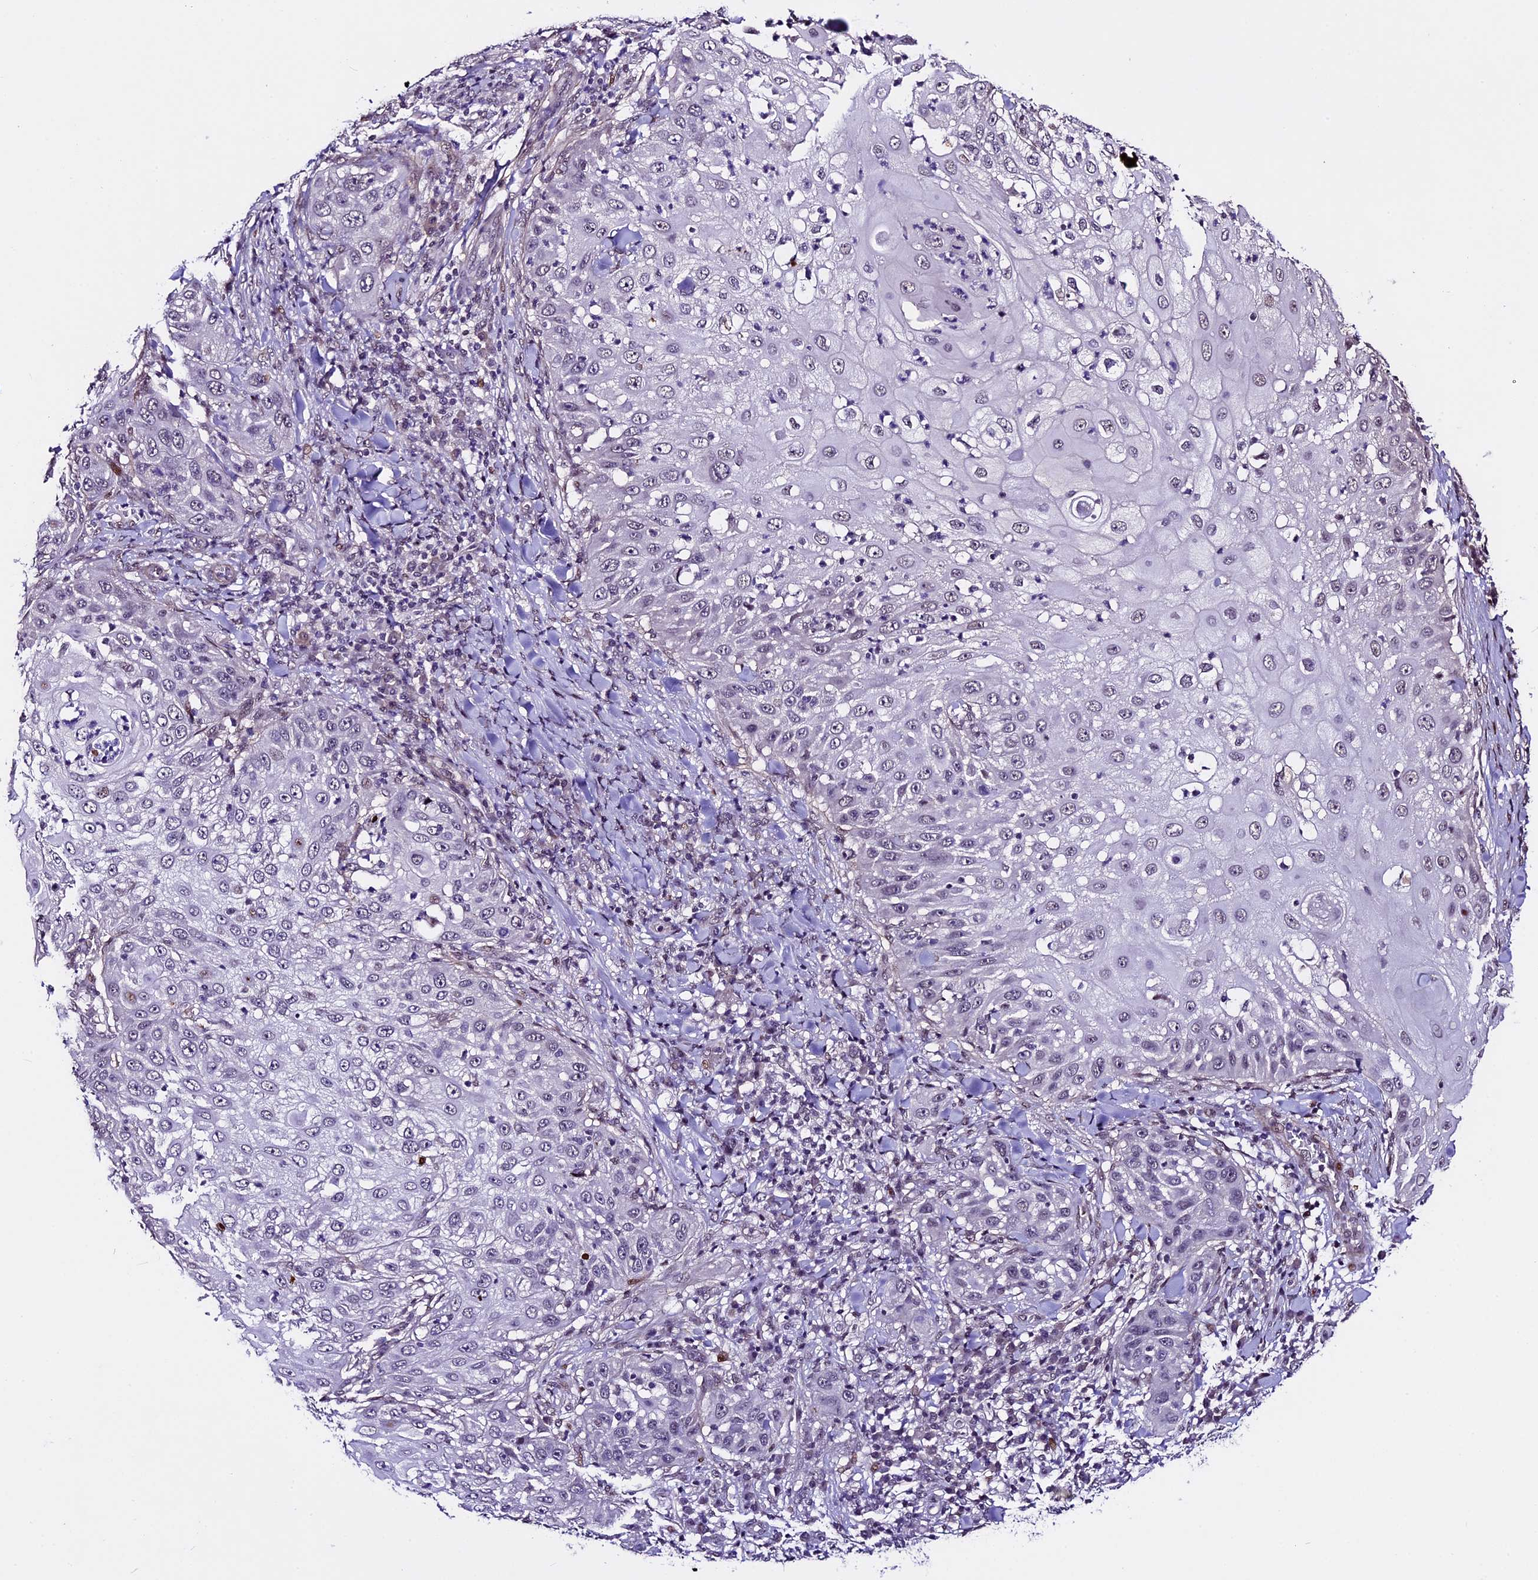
{"staining": {"intensity": "weak", "quantity": "<25%", "location": "nuclear"}, "tissue": "skin cancer", "cell_type": "Tumor cells", "image_type": "cancer", "snomed": [{"axis": "morphology", "description": "Squamous cell carcinoma, NOS"}, {"axis": "topography", "description": "Skin"}], "caption": "This is a histopathology image of immunohistochemistry (IHC) staining of skin cancer, which shows no staining in tumor cells.", "gene": "TCP11L2", "patient": {"sex": "female", "age": 44}}